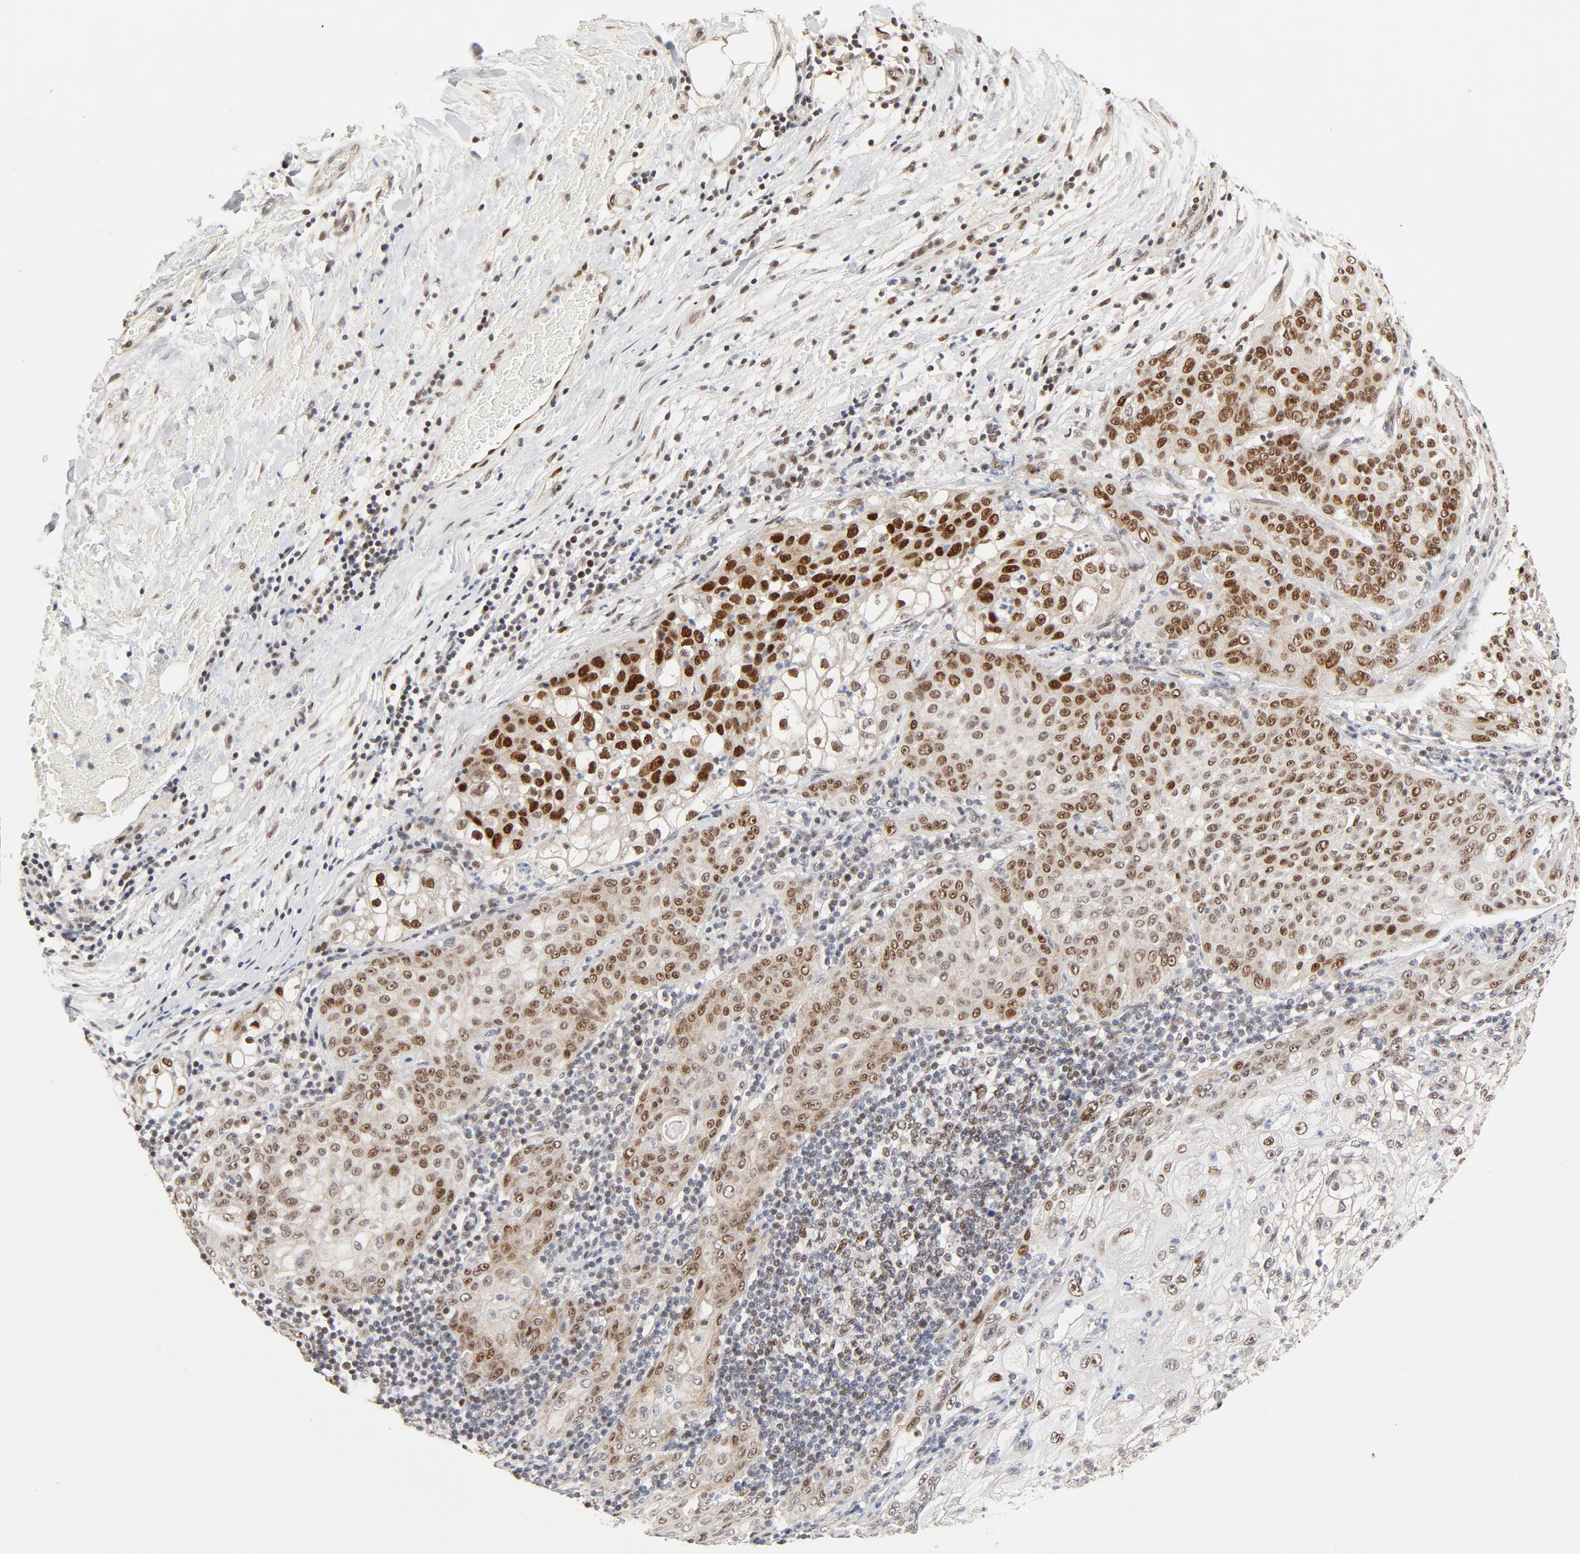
{"staining": {"intensity": "moderate", "quantity": ">75%", "location": "nuclear"}, "tissue": "lung cancer", "cell_type": "Tumor cells", "image_type": "cancer", "snomed": [{"axis": "morphology", "description": "Inflammation, NOS"}, {"axis": "morphology", "description": "Squamous cell carcinoma, NOS"}, {"axis": "topography", "description": "Lymph node"}, {"axis": "topography", "description": "Soft tissue"}, {"axis": "topography", "description": "Lung"}], "caption": "Human lung cancer stained for a protein (brown) reveals moderate nuclear positive positivity in approximately >75% of tumor cells.", "gene": "GTF2I", "patient": {"sex": "male", "age": 66}}